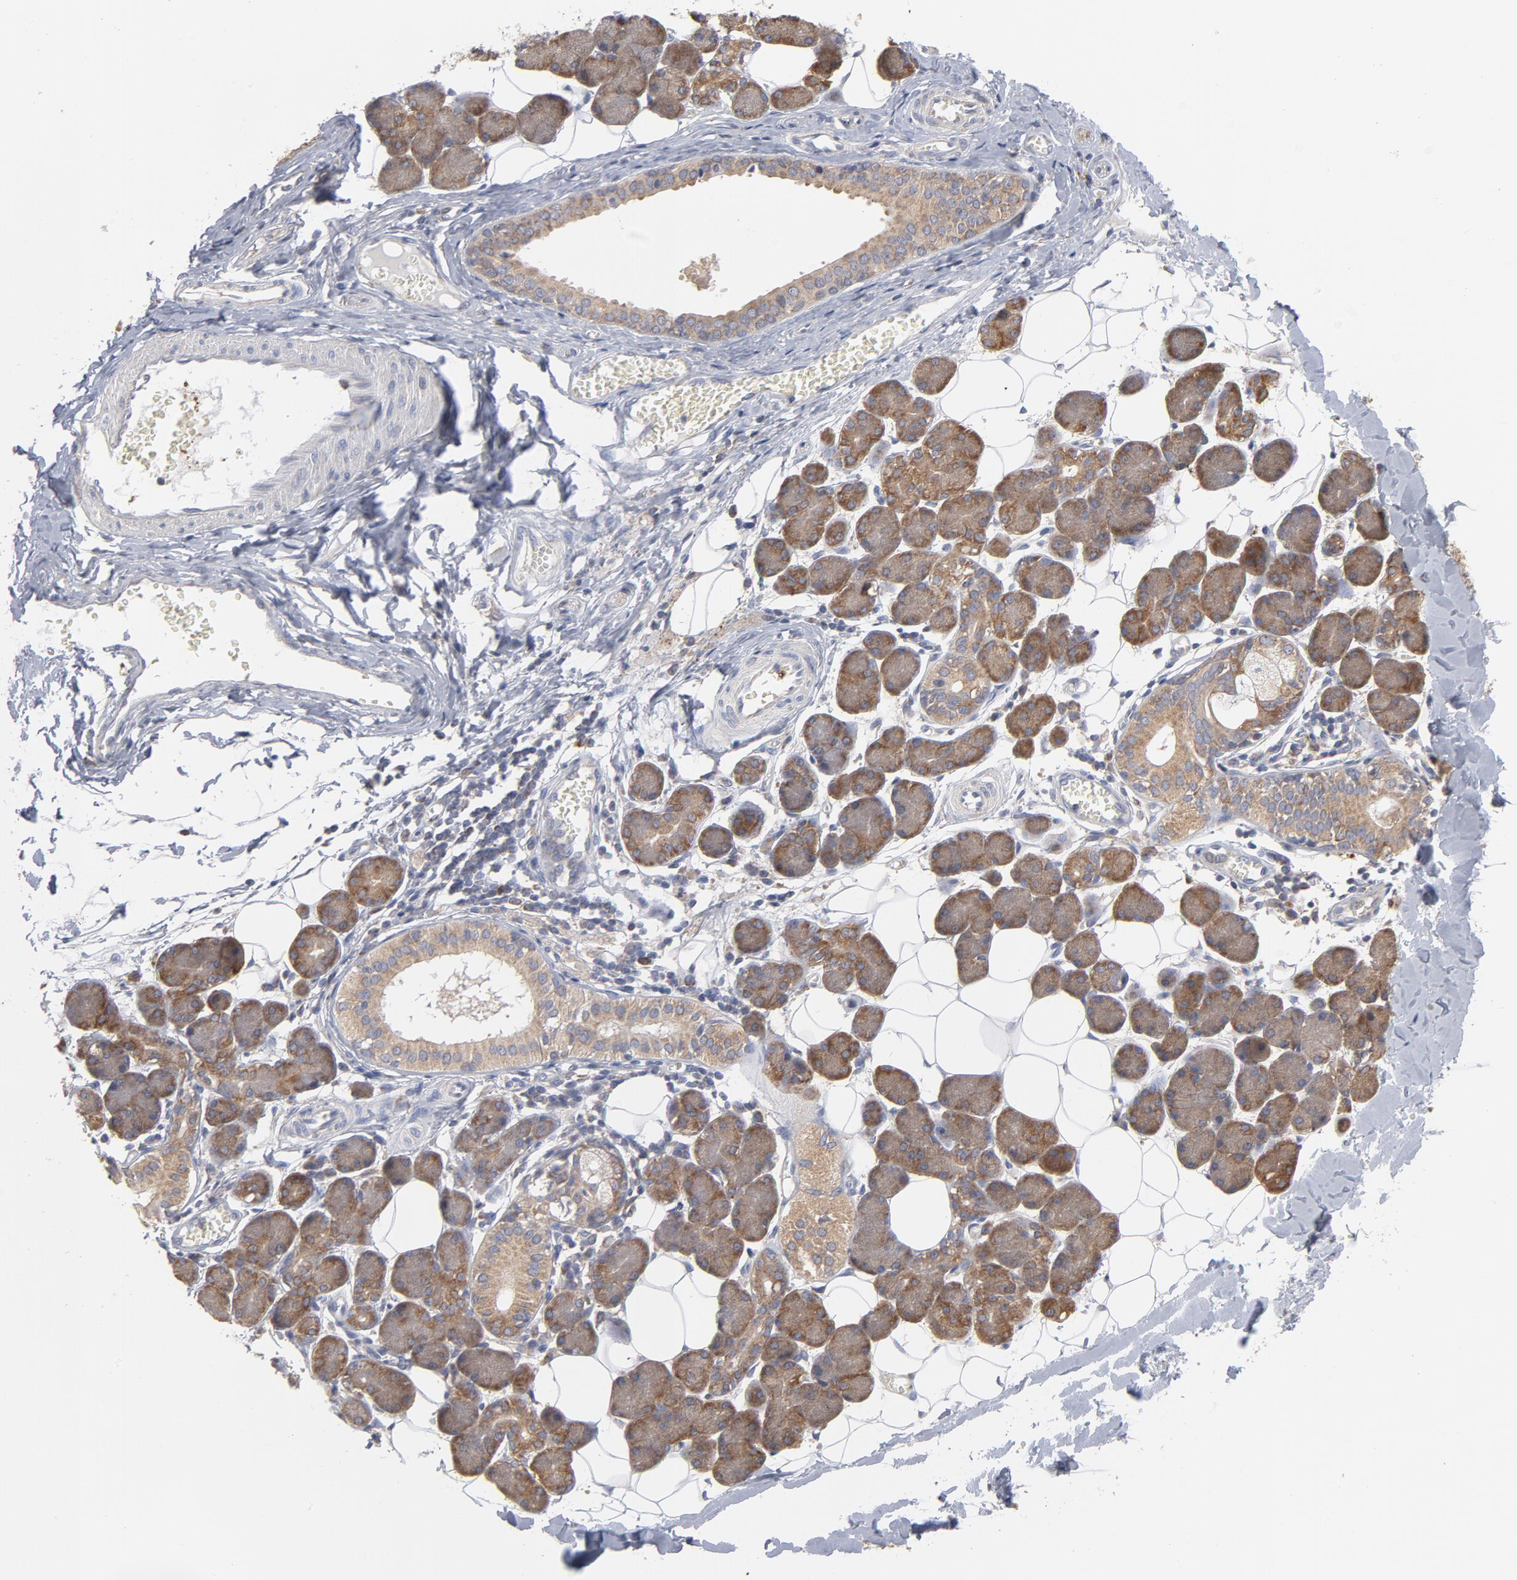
{"staining": {"intensity": "moderate", "quantity": ">75%", "location": "cytoplasmic/membranous"}, "tissue": "salivary gland", "cell_type": "Glandular cells", "image_type": "normal", "snomed": [{"axis": "morphology", "description": "Normal tissue, NOS"}, {"axis": "morphology", "description": "Adenoma, NOS"}, {"axis": "topography", "description": "Salivary gland"}], "caption": "Brown immunohistochemical staining in normal salivary gland shows moderate cytoplasmic/membranous staining in approximately >75% of glandular cells. The staining is performed using DAB (3,3'-diaminobenzidine) brown chromogen to label protein expression. The nuclei are counter-stained blue using hematoxylin.", "gene": "PPFIBP2", "patient": {"sex": "female", "age": 32}}